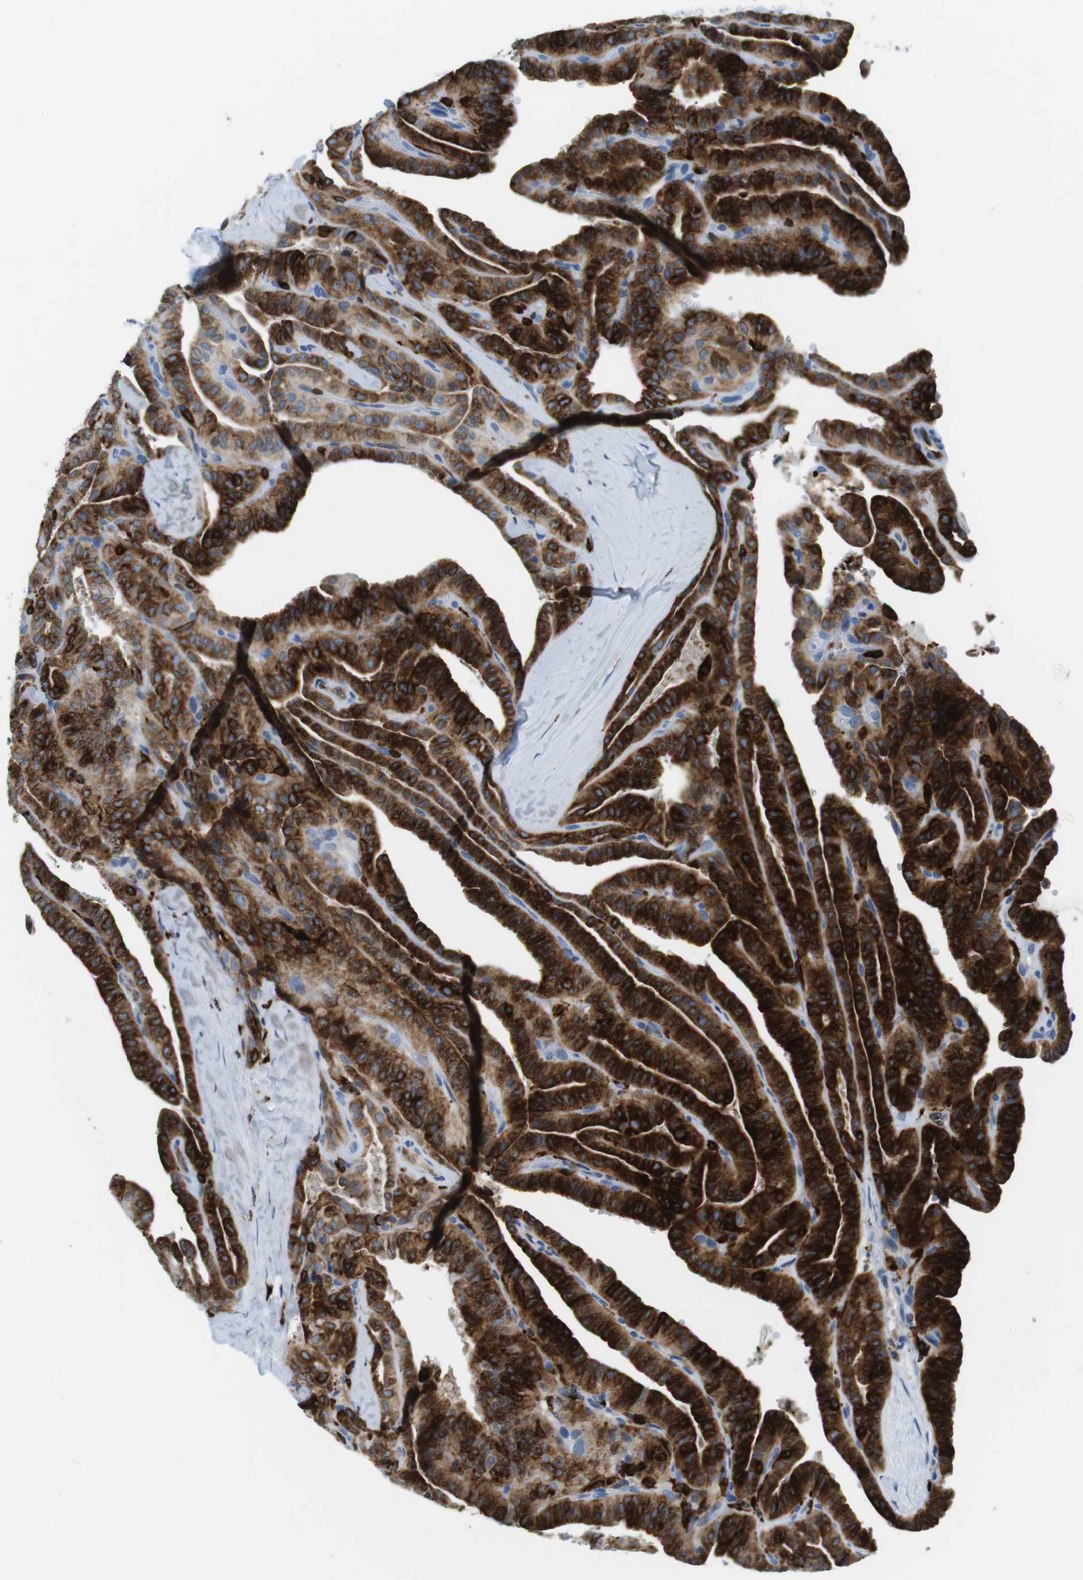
{"staining": {"intensity": "strong", "quantity": ">75%", "location": "cytoplasmic/membranous"}, "tissue": "thyroid cancer", "cell_type": "Tumor cells", "image_type": "cancer", "snomed": [{"axis": "morphology", "description": "Papillary adenocarcinoma, NOS"}, {"axis": "topography", "description": "Thyroid gland"}], "caption": "High-power microscopy captured an immunohistochemistry (IHC) photomicrograph of papillary adenocarcinoma (thyroid), revealing strong cytoplasmic/membranous positivity in about >75% of tumor cells.", "gene": "CIITA", "patient": {"sex": "male", "age": 77}}